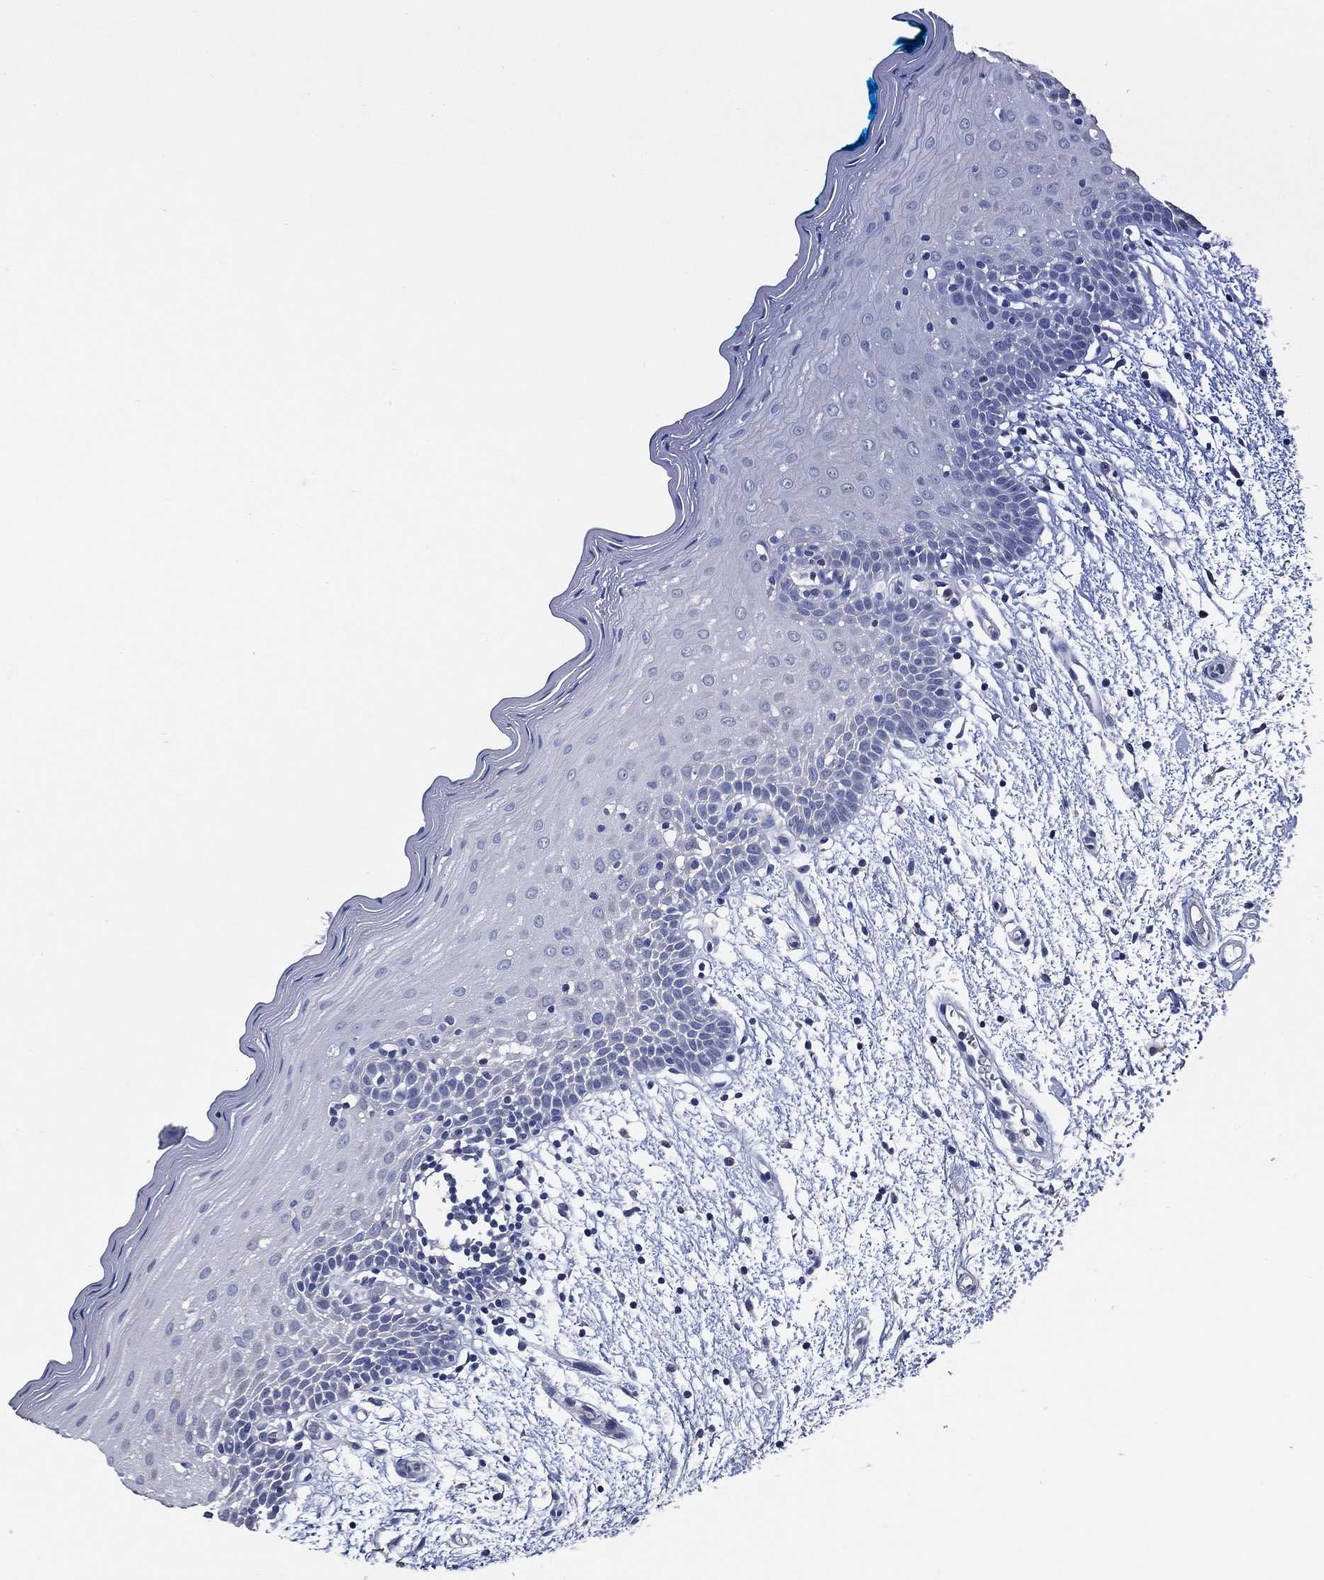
{"staining": {"intensity": "negative", "quantity": "none", "location": "none"}, "tissue": "oral mucosa", "cell_type": "Squamous epithelial cells", "image_type": "normal", "snomed": [{"axis": "morphology", "description": "Normal tissue, NOS"}, {"axis": "morphology", "description": "Squamous cell carcinoma, NOS"}, {"axis": "topography", "description": "Oral tissue"}, {"axis": "topography", "description": "Head-Neck"}], "caption": "Immunohistochemistry (IHC) photomicrograph of benign human oral mucosa stained for a protein (brown), which exhibits no staining in squamous epithelial cells. (Brightfield microscopy of DAB immunohistochemistry (IHC) at high magnification).", "gene": "DOCK3", "patient": {"sex": "female", "age": 75}}